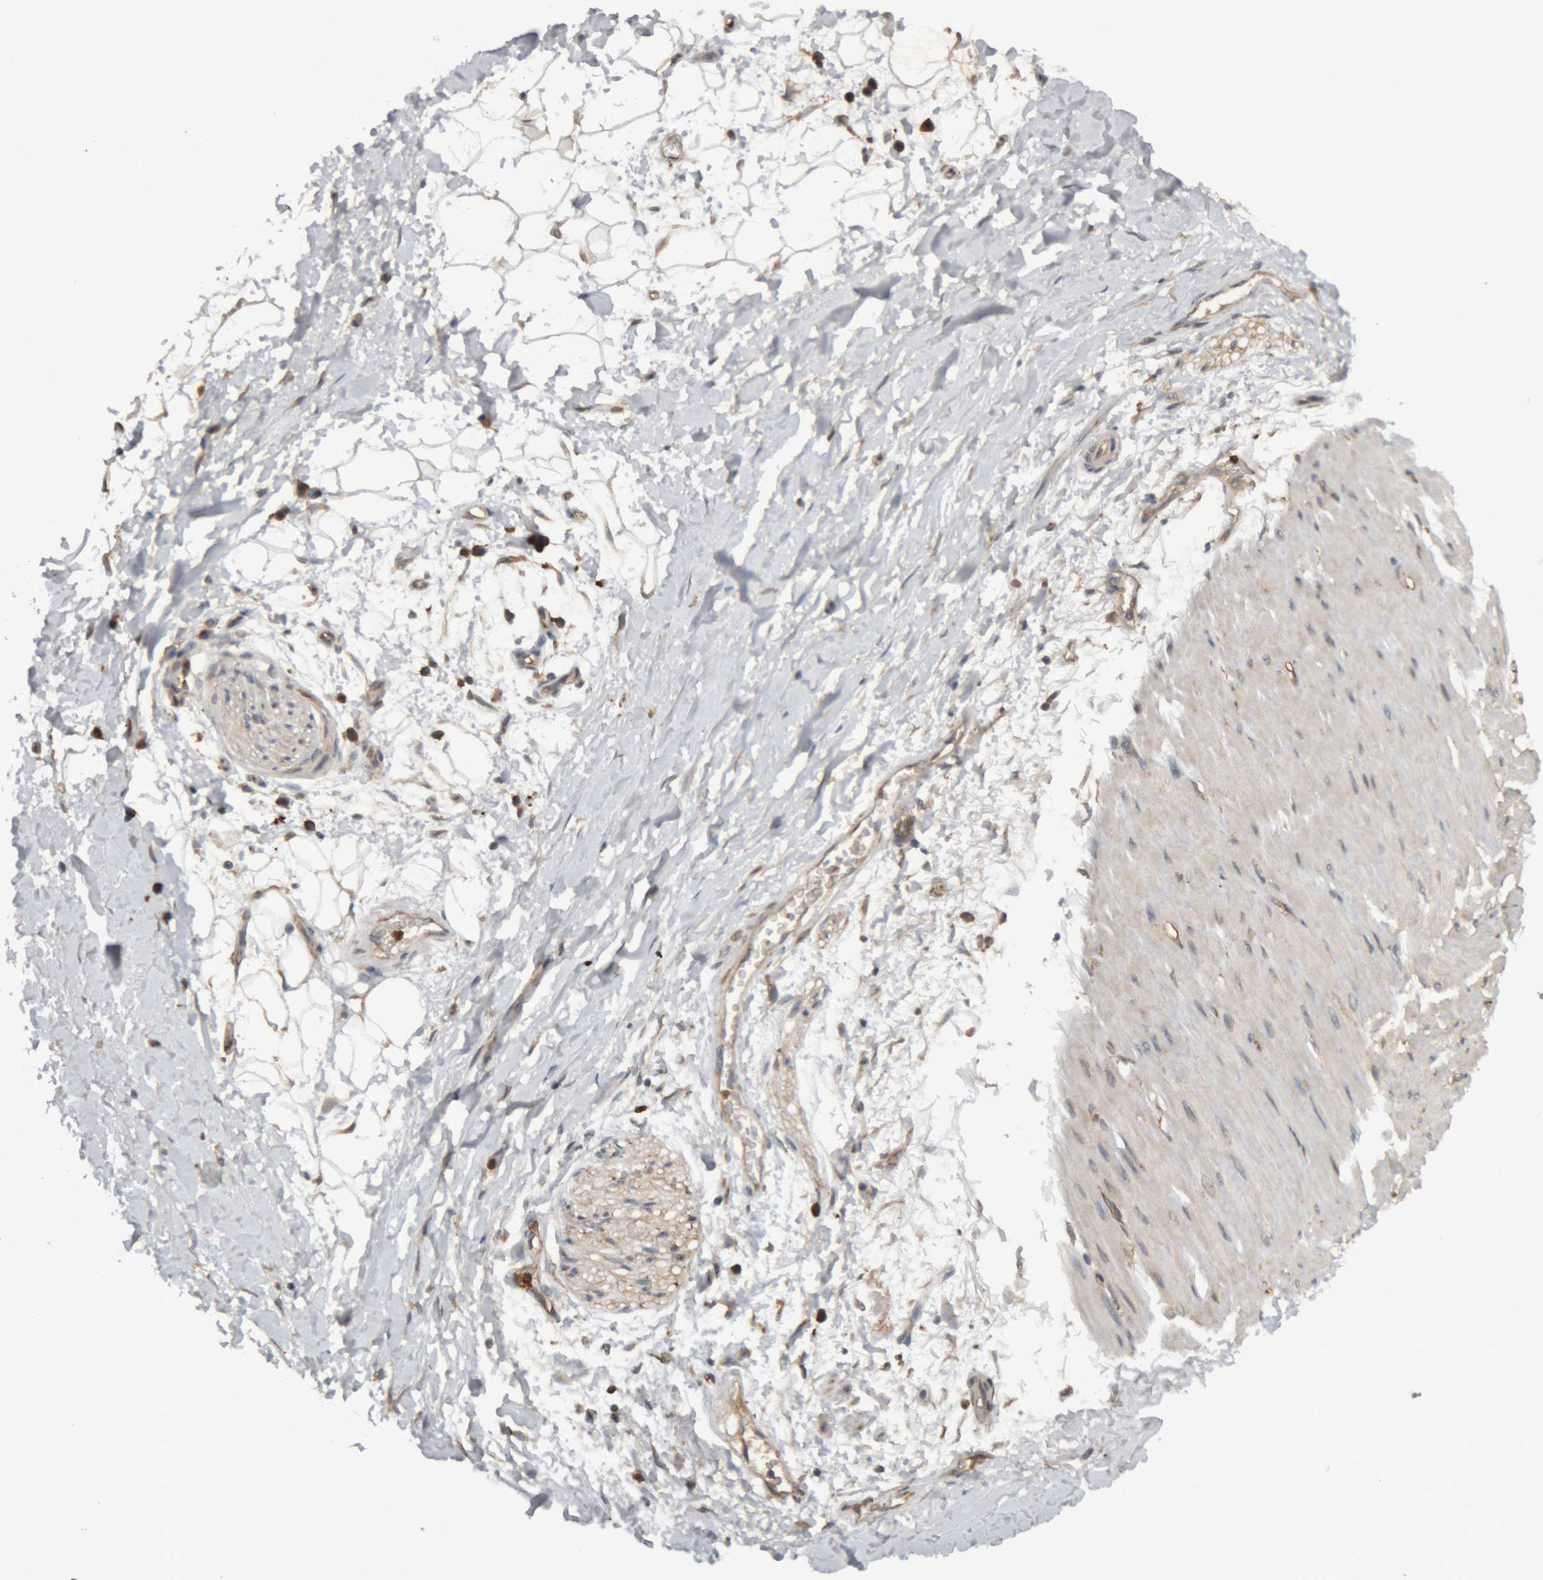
{"staining": {"intensity": "moderate", "quantity": ">75%", "location": "cytoplasmic/membranous"}, "tissue": "adipose tissue", "cell_type": "Adipocytes", "image_type": "normal", "snomed": [{"axis": "morphology", "description": "Normal tissue, NOS"}, {"axis": "topography", "description": "Soft tissue"}], "caption": "The photomicrograph demonstrates immunohistochemical staining of benign adipose tissue. There is moderate cytoplasmic/membranous expression is identified in about >75% of adipocytes.", "gene": "TMED7", "patient": {"sex": "male", "age": 72}}